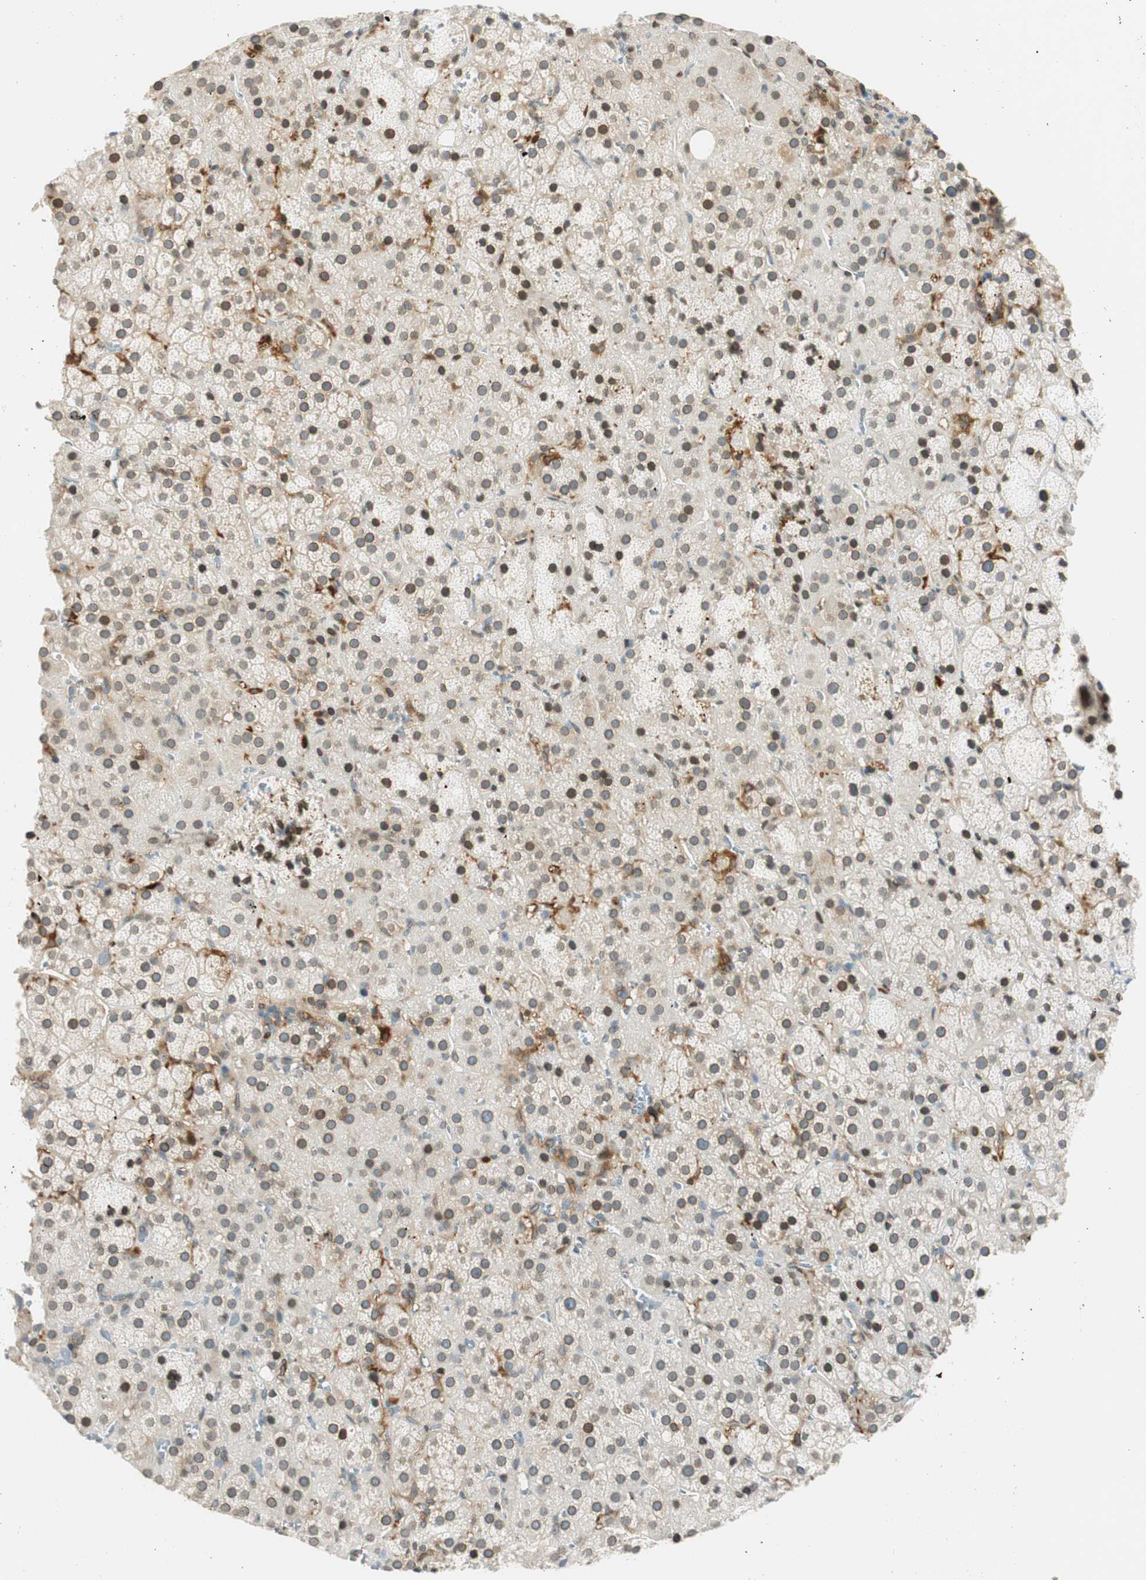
{"staining": {"intensity": "moderate", "quantity": "25%-75%", "location": "cytoplasmic/membranous,nuclear"}, "tissue": "adrenal gland", "cell_type": "Glandular cells", "image_type": "normal", "snomed": [{"axis": "morphology", "description": "Normal tissue, NOS"}, {"axis": "topography", "description": "Adrenal gland"}], "caption": "Adrenal gland stained with immunohistochemistry exhibits moderate cytoplasmic/membranous,nuclear positivity in about 25%-75% of glandular cells.", "gene": "TMEM260", "patient": {"sex": "female", "age": 57}}